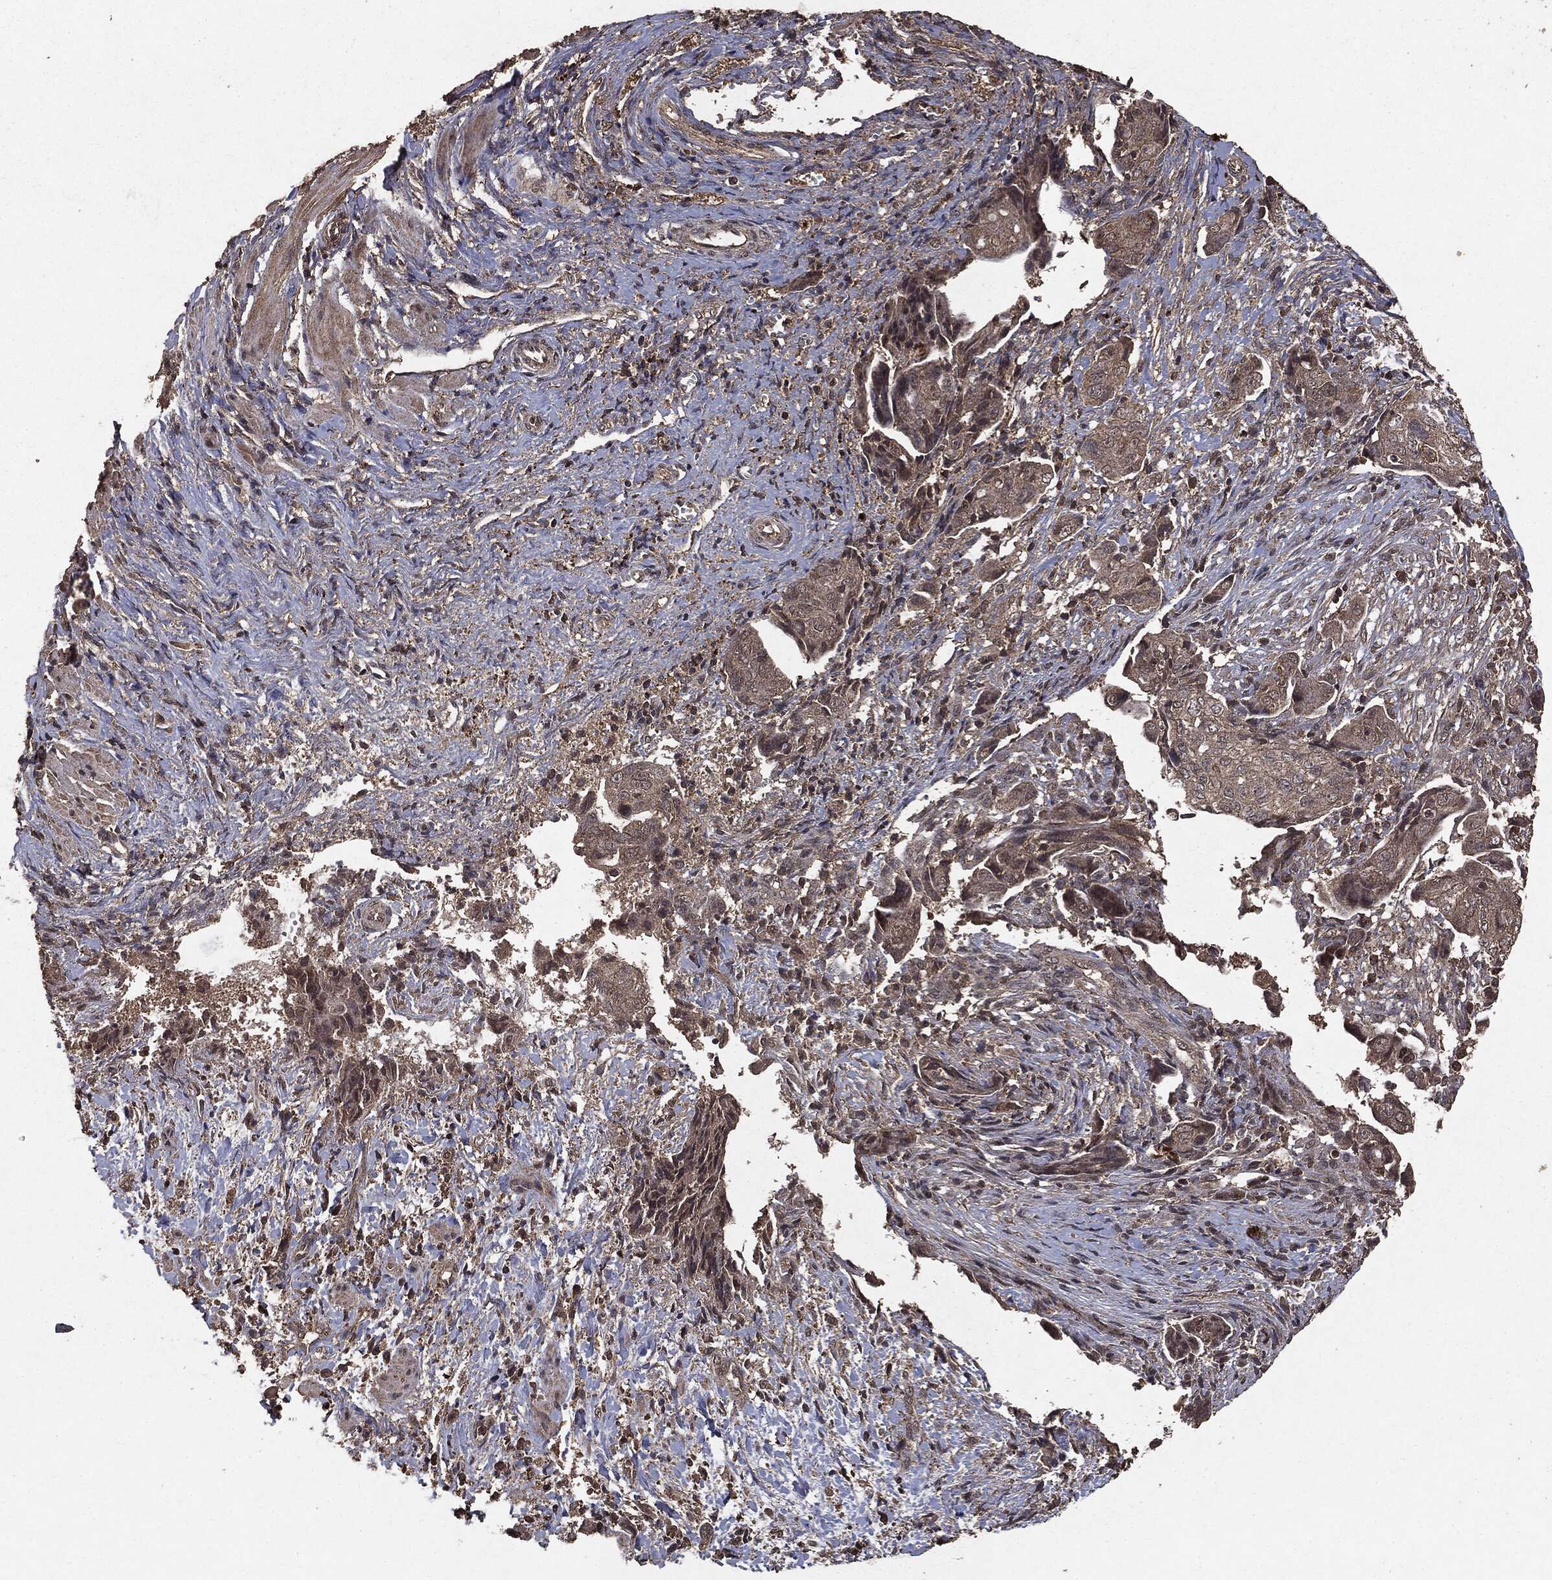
{"staining": {"intensity": "negative", "quantity": "none", "location": "none"}, "tissue": "ovarian cancer", "cell_type": "Tumor cells", "image_type": "cancer", "snomed": [{"axis": "morphology", "description": "Carcinoma, endometroid"}, {"axis": "topography", "description": "Ovary"}], "caption": "Photomicrograph shows no protein staining in tumor cells of ovarian cancer (endometroid carcinoma) tissue. (DAB (3,3'-diaminobenzidine) IHC with hematoxylin counter stain).", "gene": "NME1", "patient": {"sex": "female", "age": 70}}